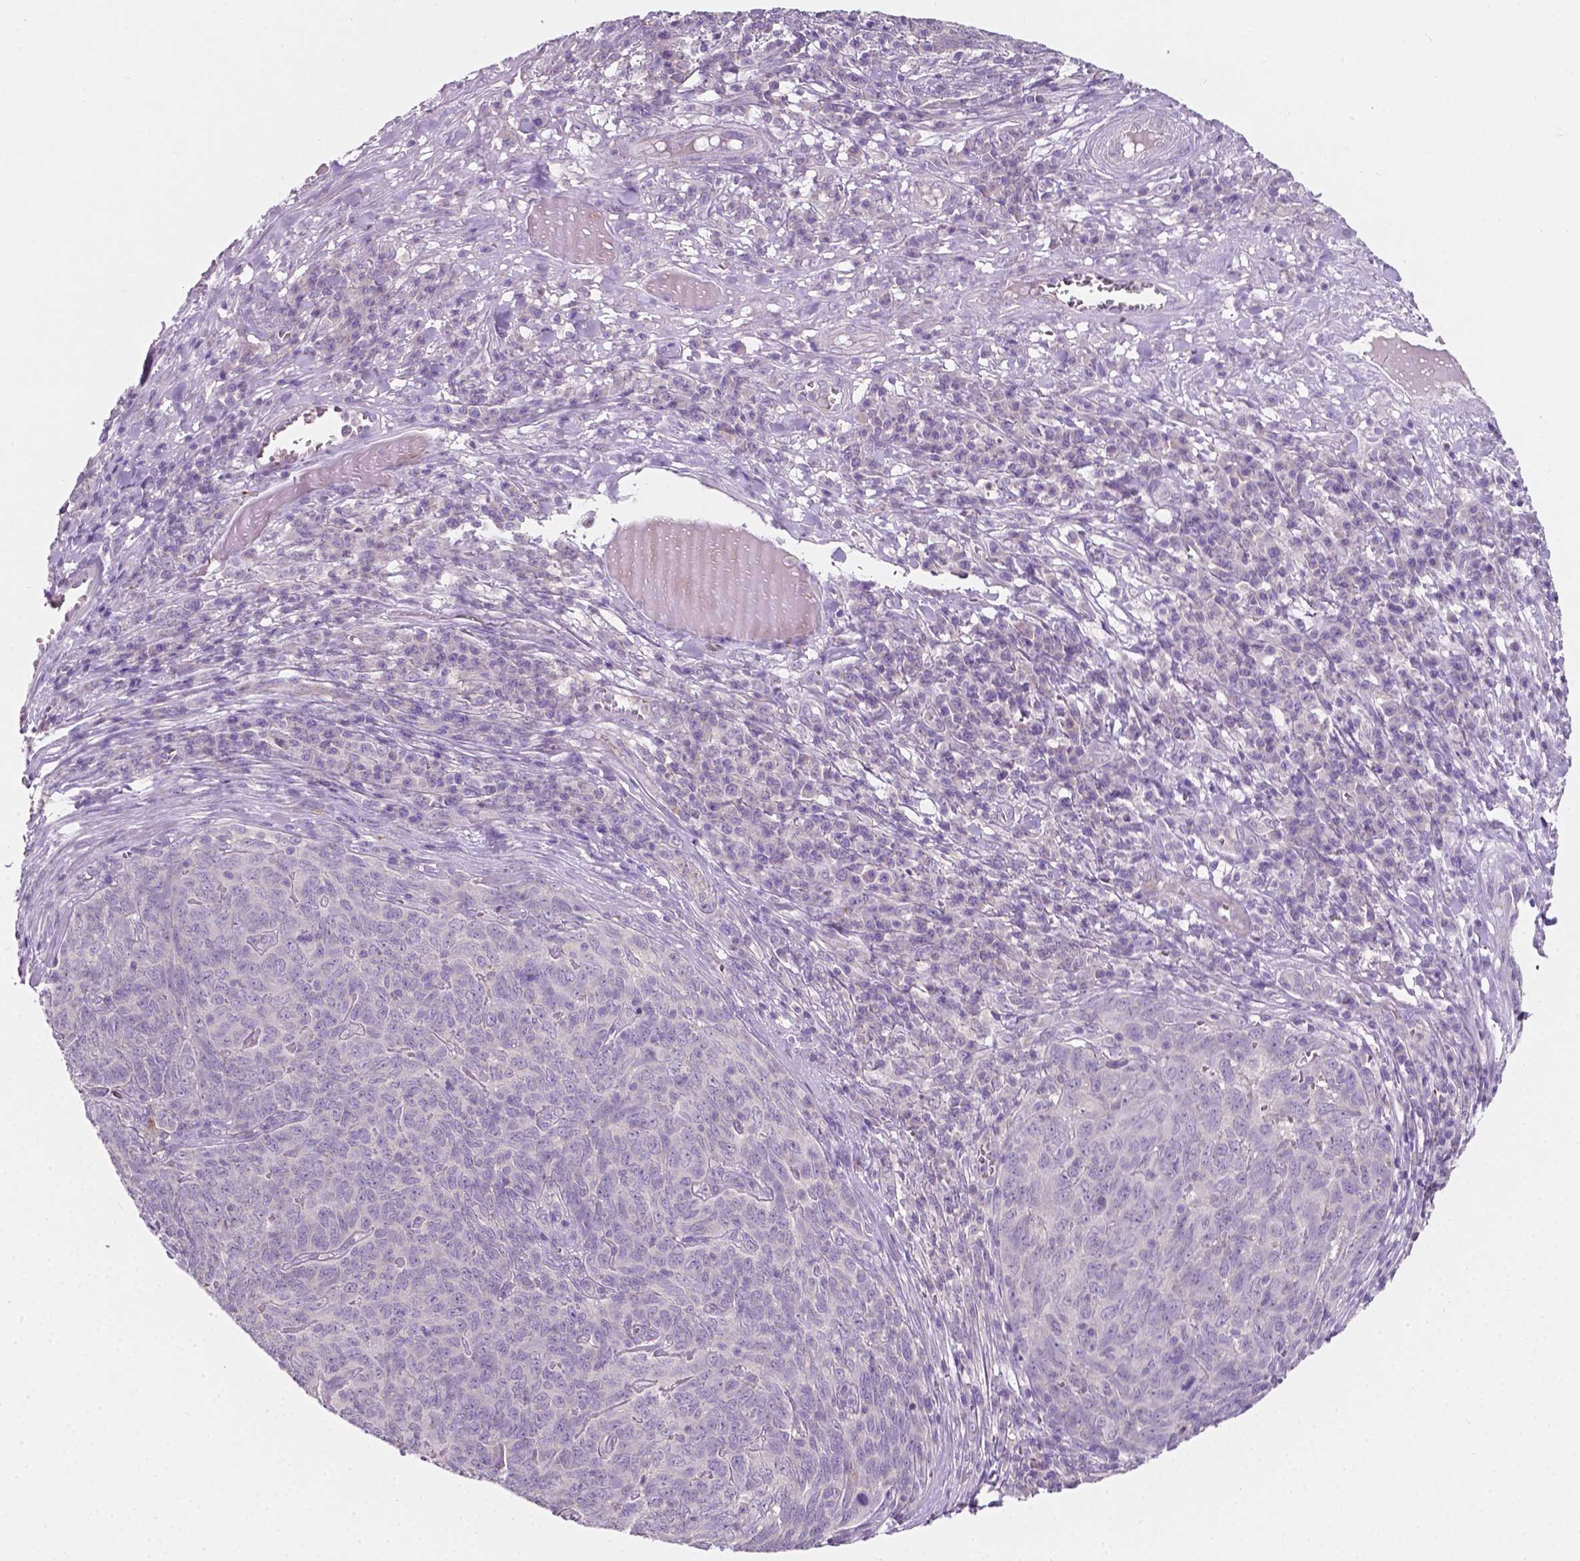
{"staining": {"intensity": "negative", "quantity": "none", "location": "none"}, "tissue": "skin cancer", "cell_type": "Tumor cells", "image_type": "cancer", "snomed": [{"axis": "morphology", "description": "Squamous cell carcinoma, NOS"}, {"axis": "topography", "description": "Skin"}, {"axis": "topography", "description": "Anal"}], "caption": "IHC of human skin cancer exhibits no staining in tumor cells.", "gene": "EGFR", "patient": {"sex": "female", "age": 51}}